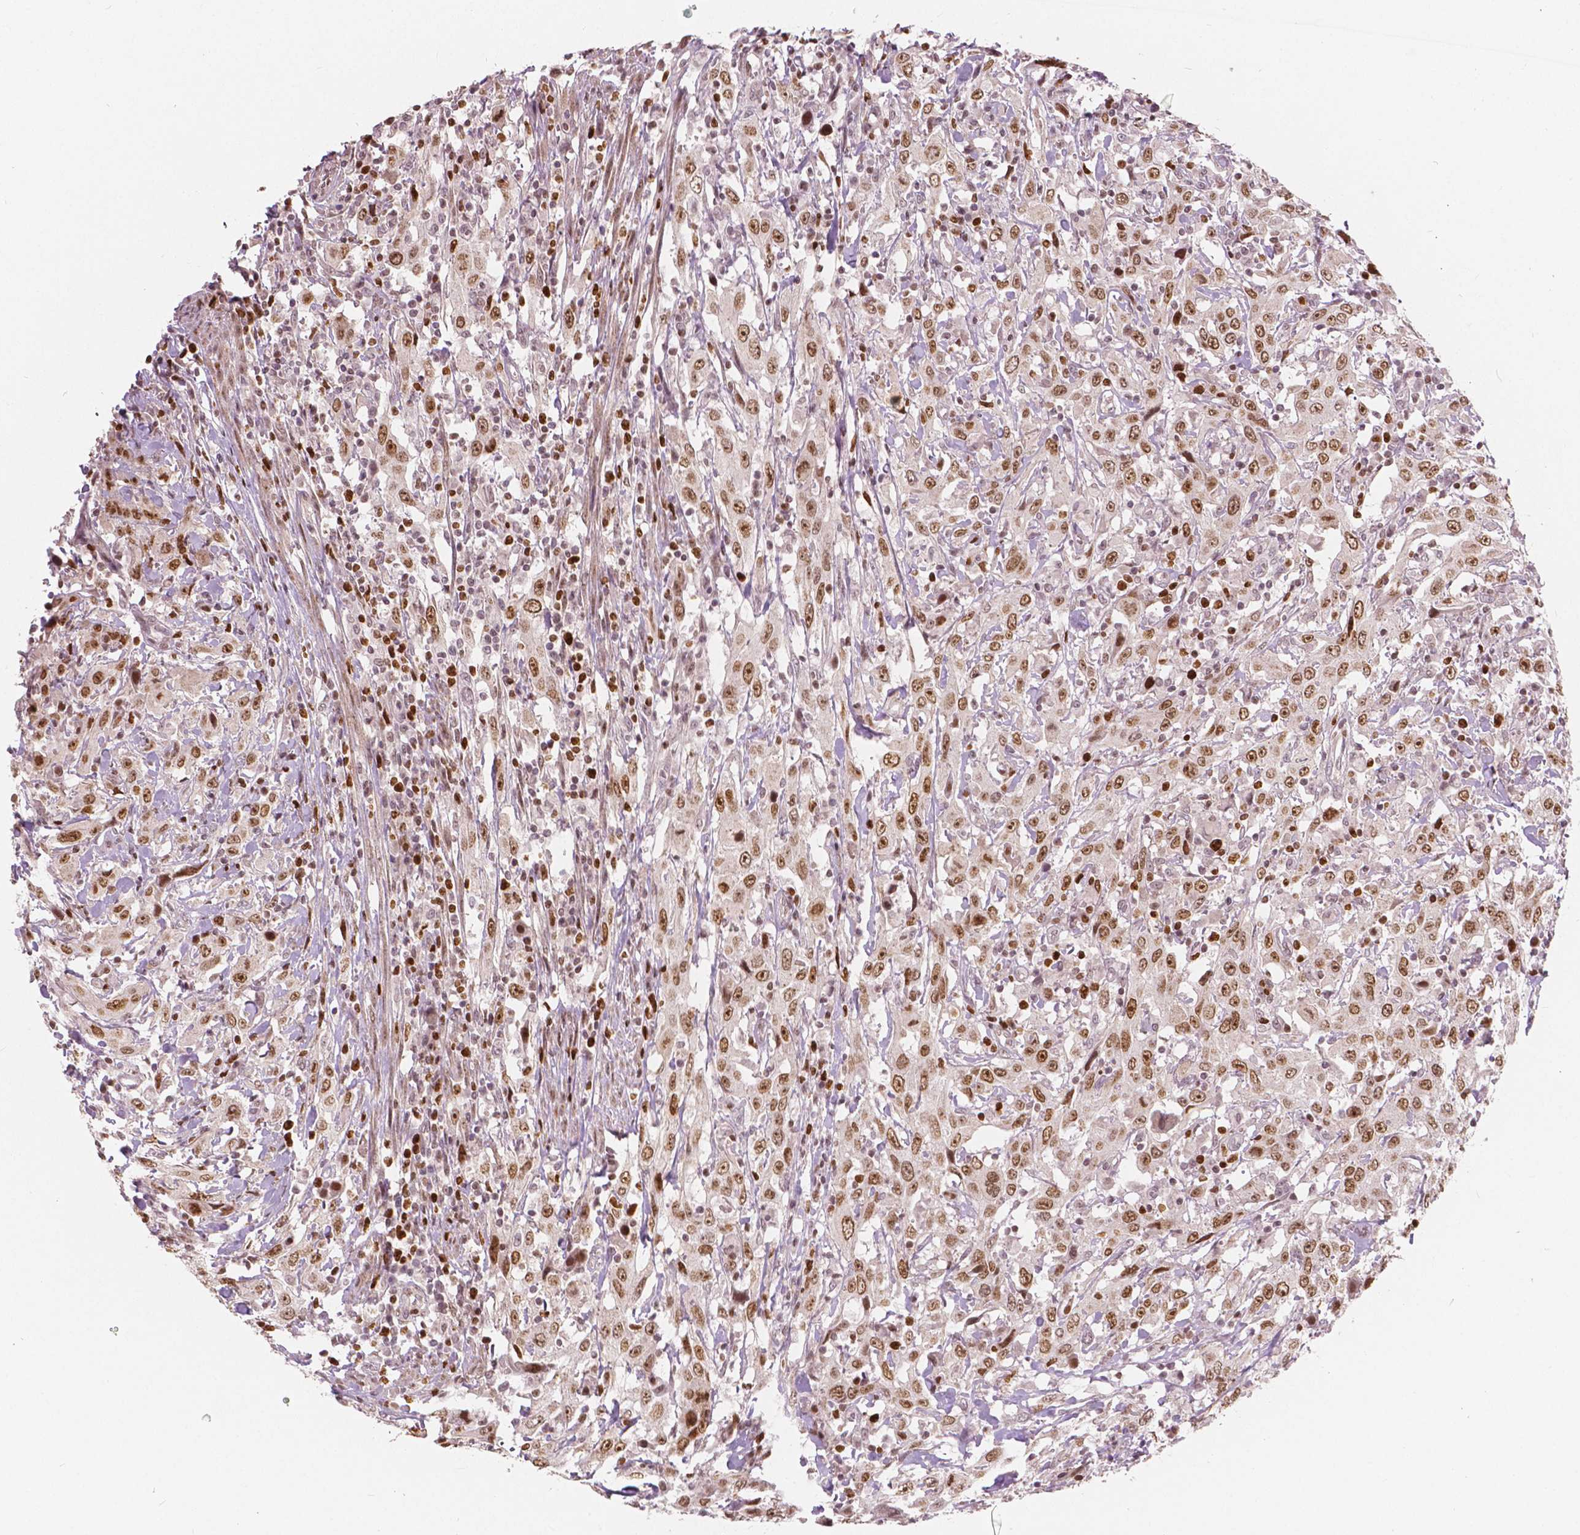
{"staining": {"intensity": "strong", "quantity": "25%-75%", "location": "nuclear"}, "tissue": "urothelial cancer", "cell_type": "Tumor cells", "image_type": "cancer", "snomed": [{"axis": "morphology", "description": "Urothelial carcinoma, High grade"}, {"axis": "topography", "description": "Urinary bladder"}], "caption": "Urothelial cancer tissue shows strong nuclear staining in about 25%-75% of tumor cells", "gene": "NSD2", "patient": {"sex": "male", "age": 61}}